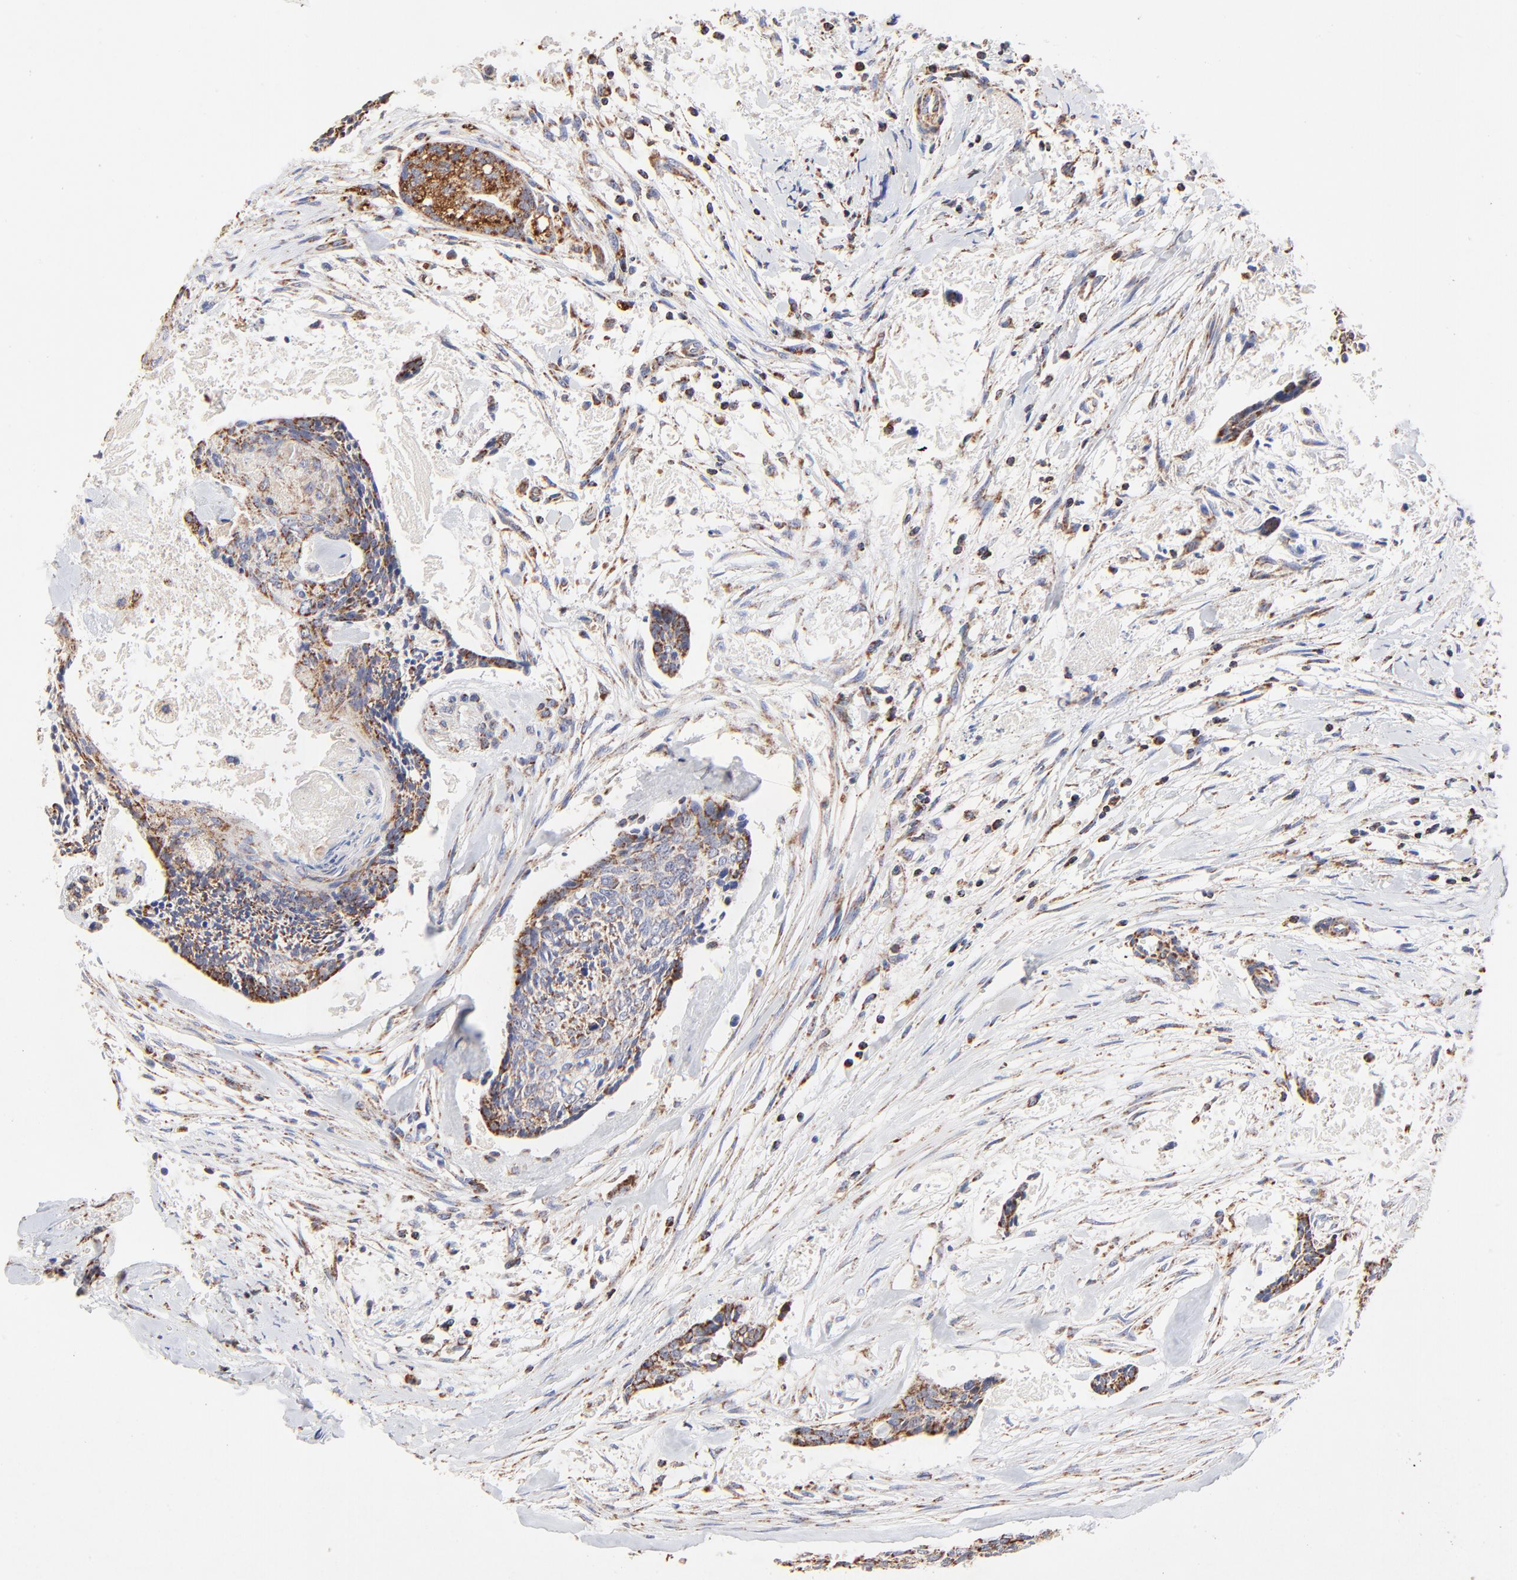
{"staining": {"intensity": "weak", "quantity": ">75%", "location": "cytoplasmic/membranous"}, "tissue": "head and neck cancer", "cell_type": "Tumor cells", "image_type": "cancer", "snomed": [{"axis": "morphology", "description": "Squamous cell carcinoma, NOS"}, {"axis": "topography", "description": "Salivary gland"}, {"axis": "topography", "description": "Head-Neck"}], "caption": "Tumor cells display weak cytoplasmic/membranous expression in approximately >75% of cells in head and neck cancer.", "gene": "SSBP1", "patient": {"sex": "male", "age": 70}}